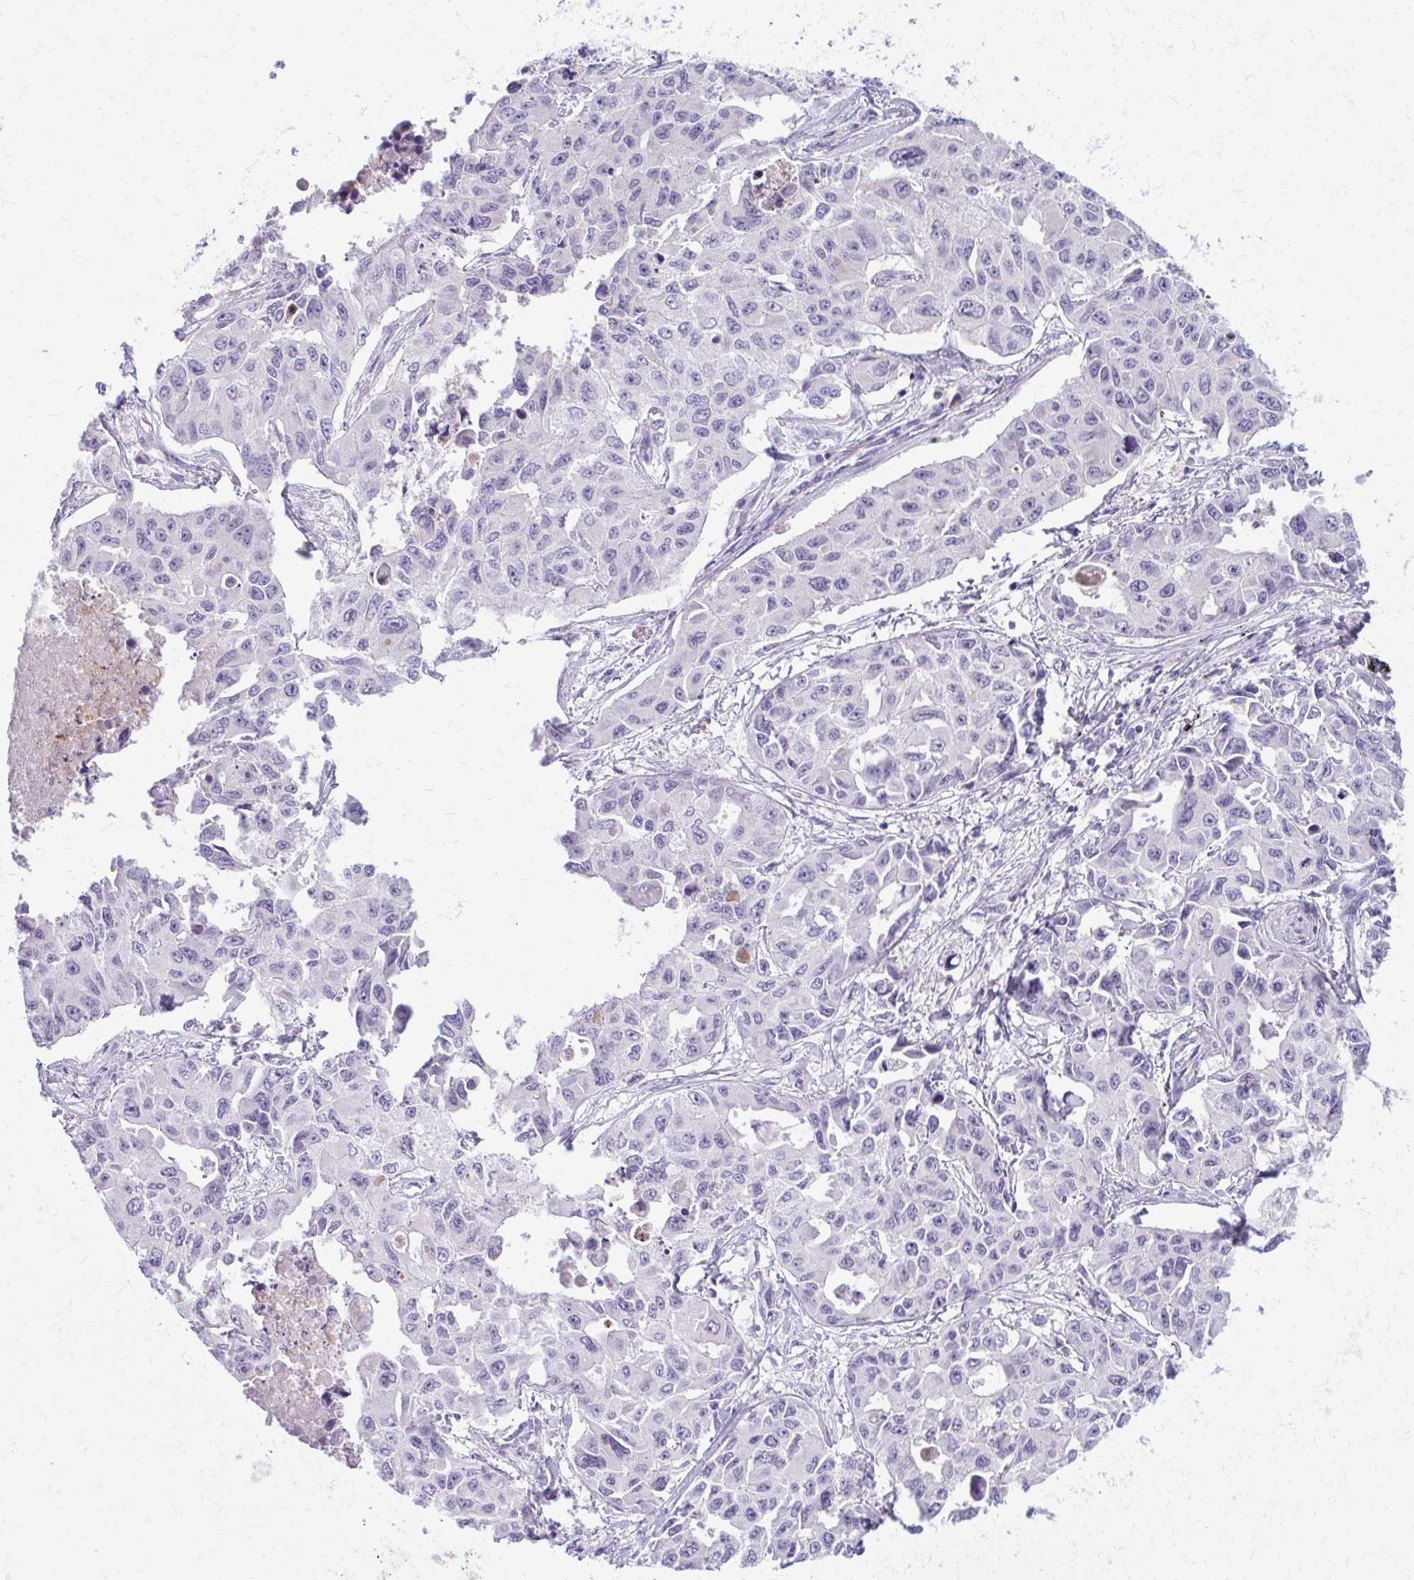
{"staining": {"intensity": "negative", "quantity": "none", "location": "none"}, "tissue": "lung cancer", "cell_type": "Tumor cells", "image_type": "cancer", "snomed": [{"axis": "morphology", "description": "Adenocarcinoma, NOS"}, {"axis": "topography", "description": "Lung"}], "caption": "Immunohistochemical staining of human adenocarcinoma (lung) demonstrates no significant positivity in tumor cells.", "gene": "OR4M1", "patient": {"sex": "male", "age": 64}}